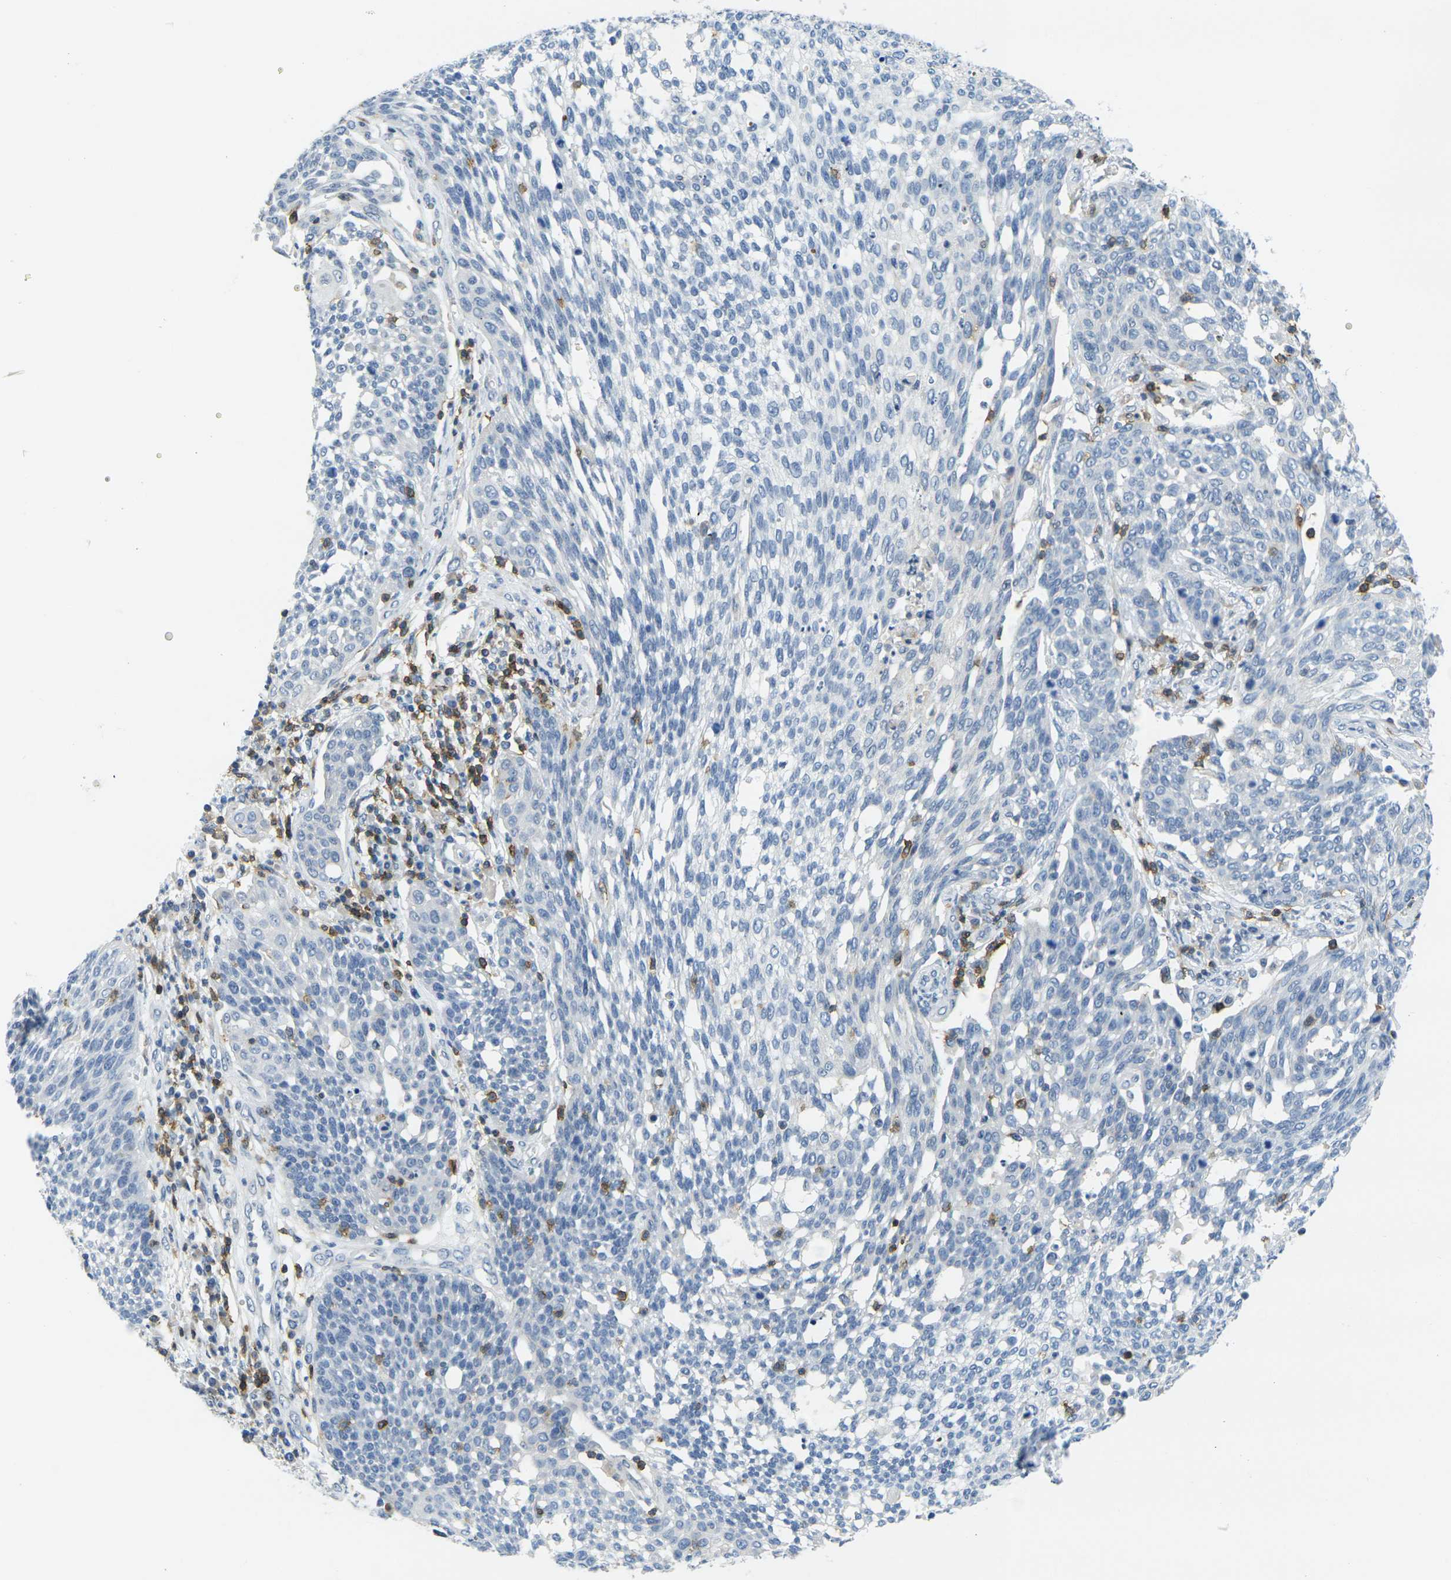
{"staining": {"intensity": "negative", "quantity": "none", "location": "none"}, "tissue": "cervical cancer", "cell_type": "Tumor cells", "image_type": "cancer", "snomed": [{"axis": "morphology", "description": "Squamous cell carcinoma, NOS"}, {"axis": "topography", "description": "Cervix"}], "caption": "A photomicrograph of human squamous cell carcinoma (cervical) is negative for staining in tumor cells.", "gene": "CD3D", "patient": {"sex": "female", "age": 34}}